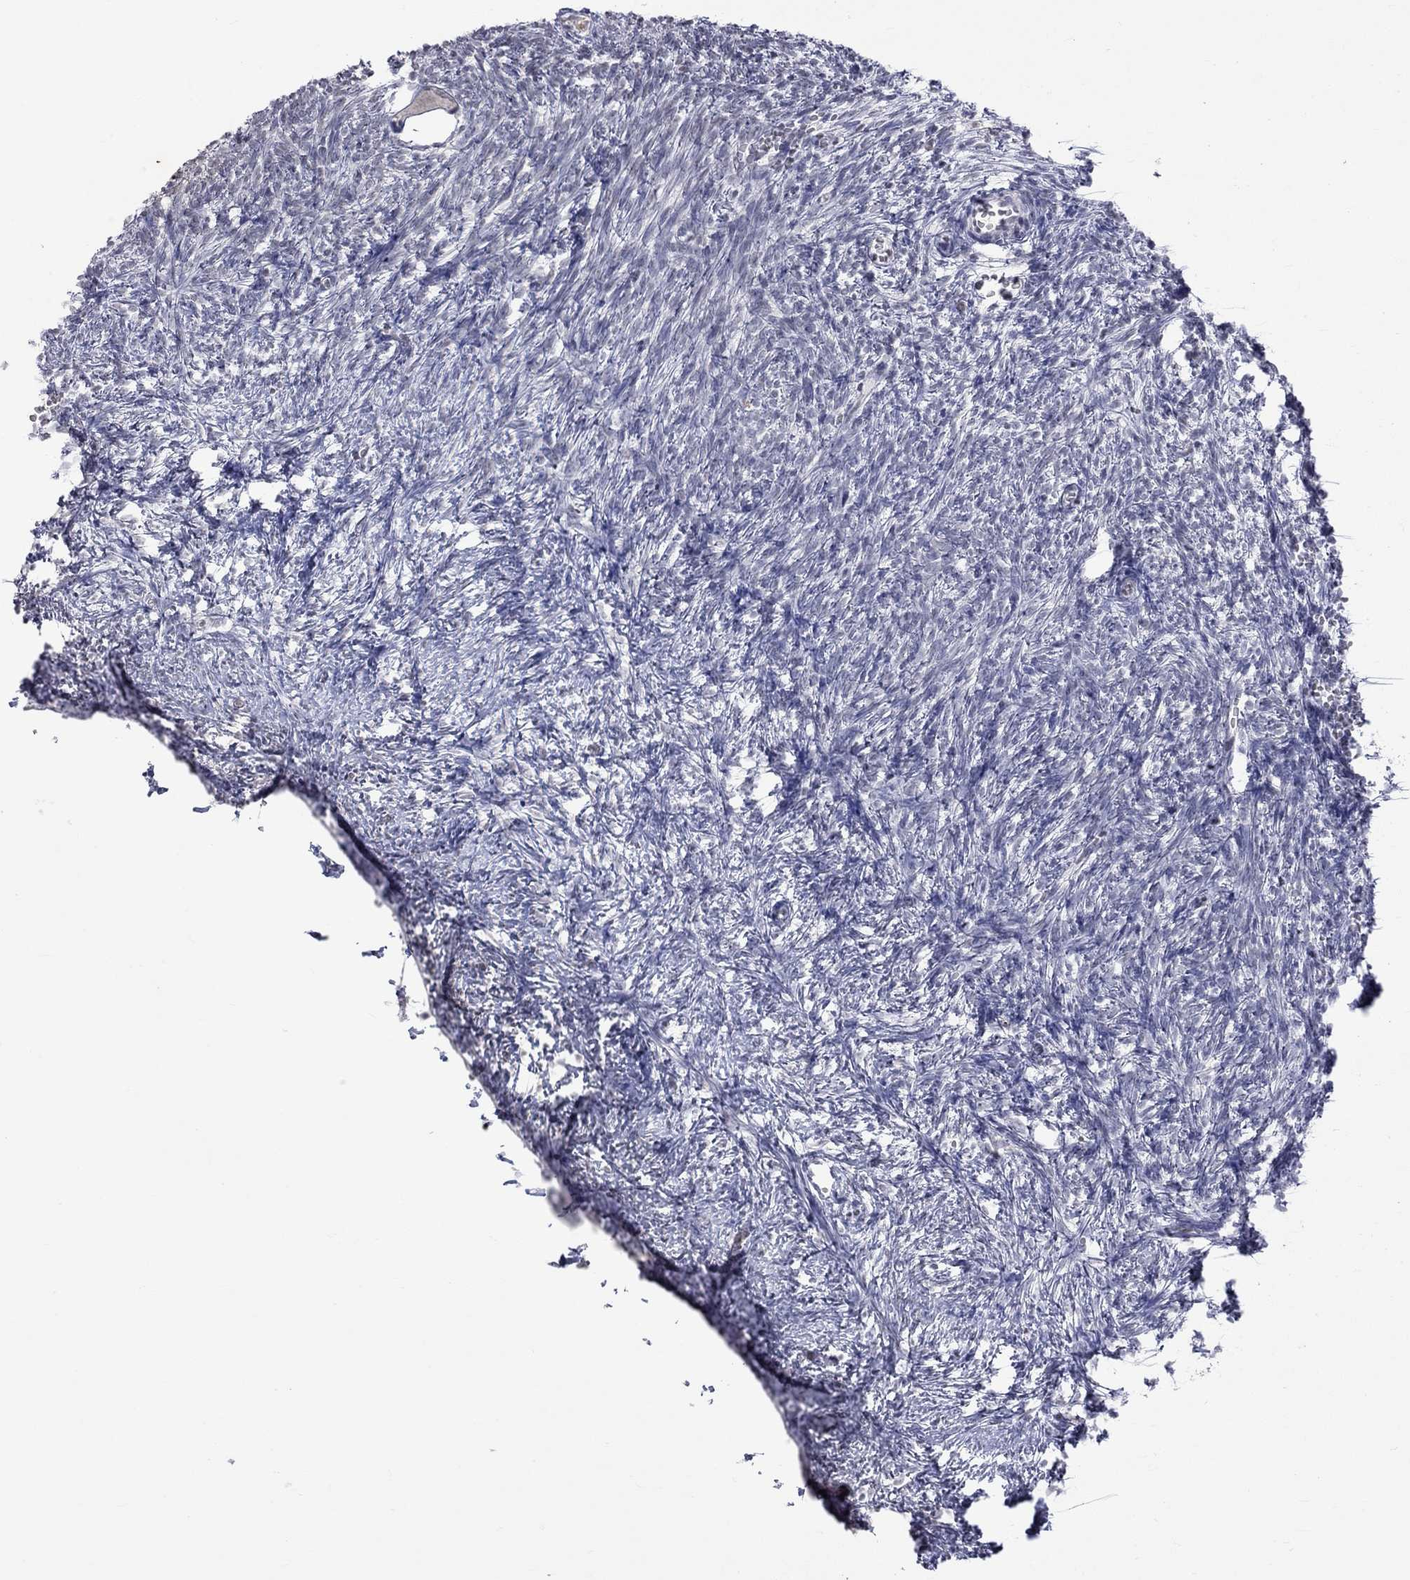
{"staining": {"intensity": "negative", "quantity": "none", "location": "none"}, "tissue": "ovary", "cell_type": "Follicle cells", "image_type": "normal", "snomed": [{"axis": "morphology", "description": "Normal tissue, NOS"}, {"axis": "topography", "description": "Ovary"}], "caption": "Immunohistochemistry (IHC) micrograph of benign ovary: human ovary stained with DAB reveals no significant protein staining in follicle cells.", "gene": "TMEM143", "patient": {"sex": "female", "age": 43}}